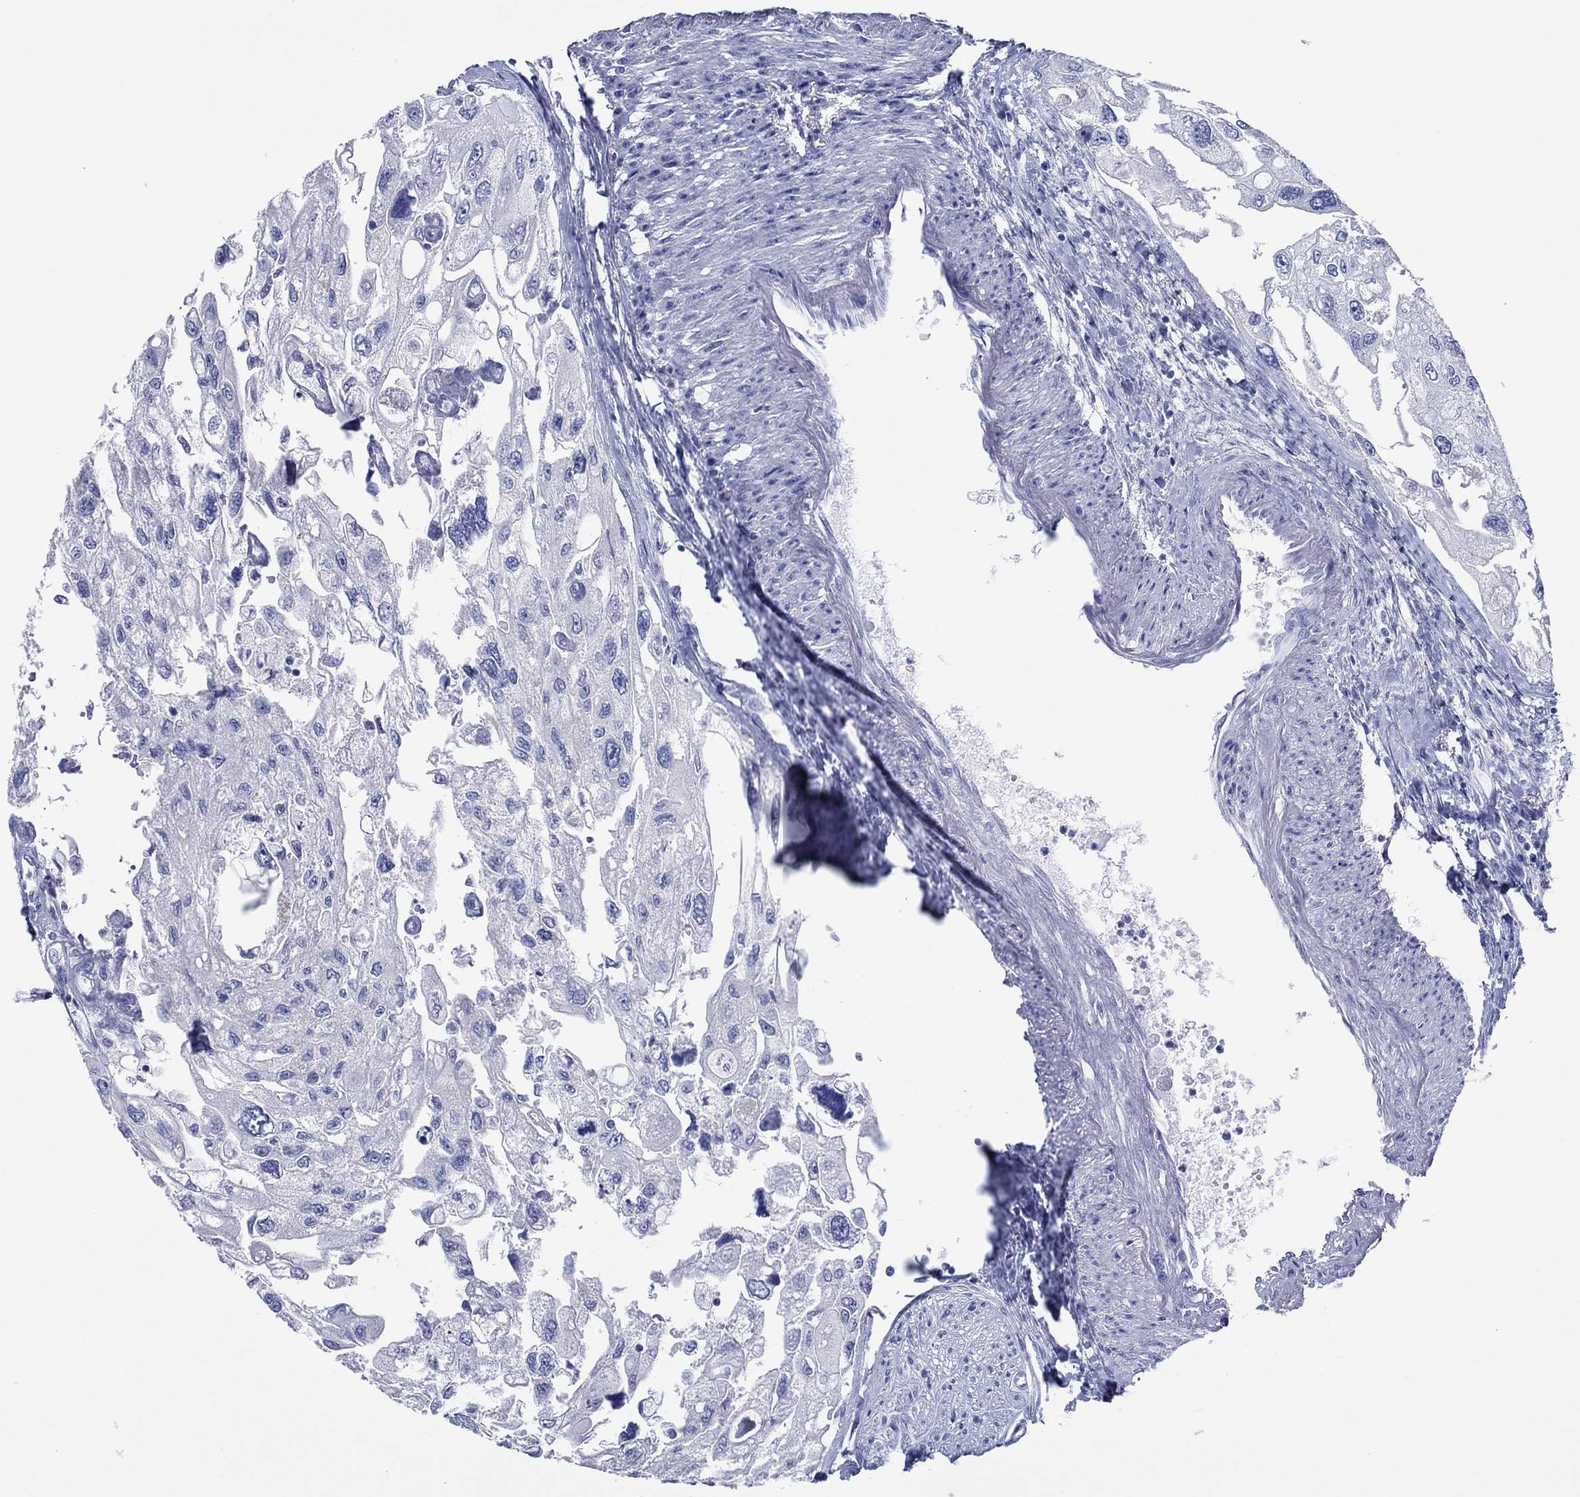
{"staining": {"intensity": "negative", "quantity": "none", "location": "none"}, "tissue": "urothelial cancer", "cell_type": "Tumor cells", "image_type": "cancer", "snomed": [{"axis": "morphology", "description": "Urothelial carcinoma, High grade"}, {"axis": "topography", "description": "Urinary bladder"}], "caption": "Urothelial cancer was stained to show a protein in brown. There is no significant expression in tumor cells.", "gene": "HCRT", "patient": {"sex": "male", "age": 59}}